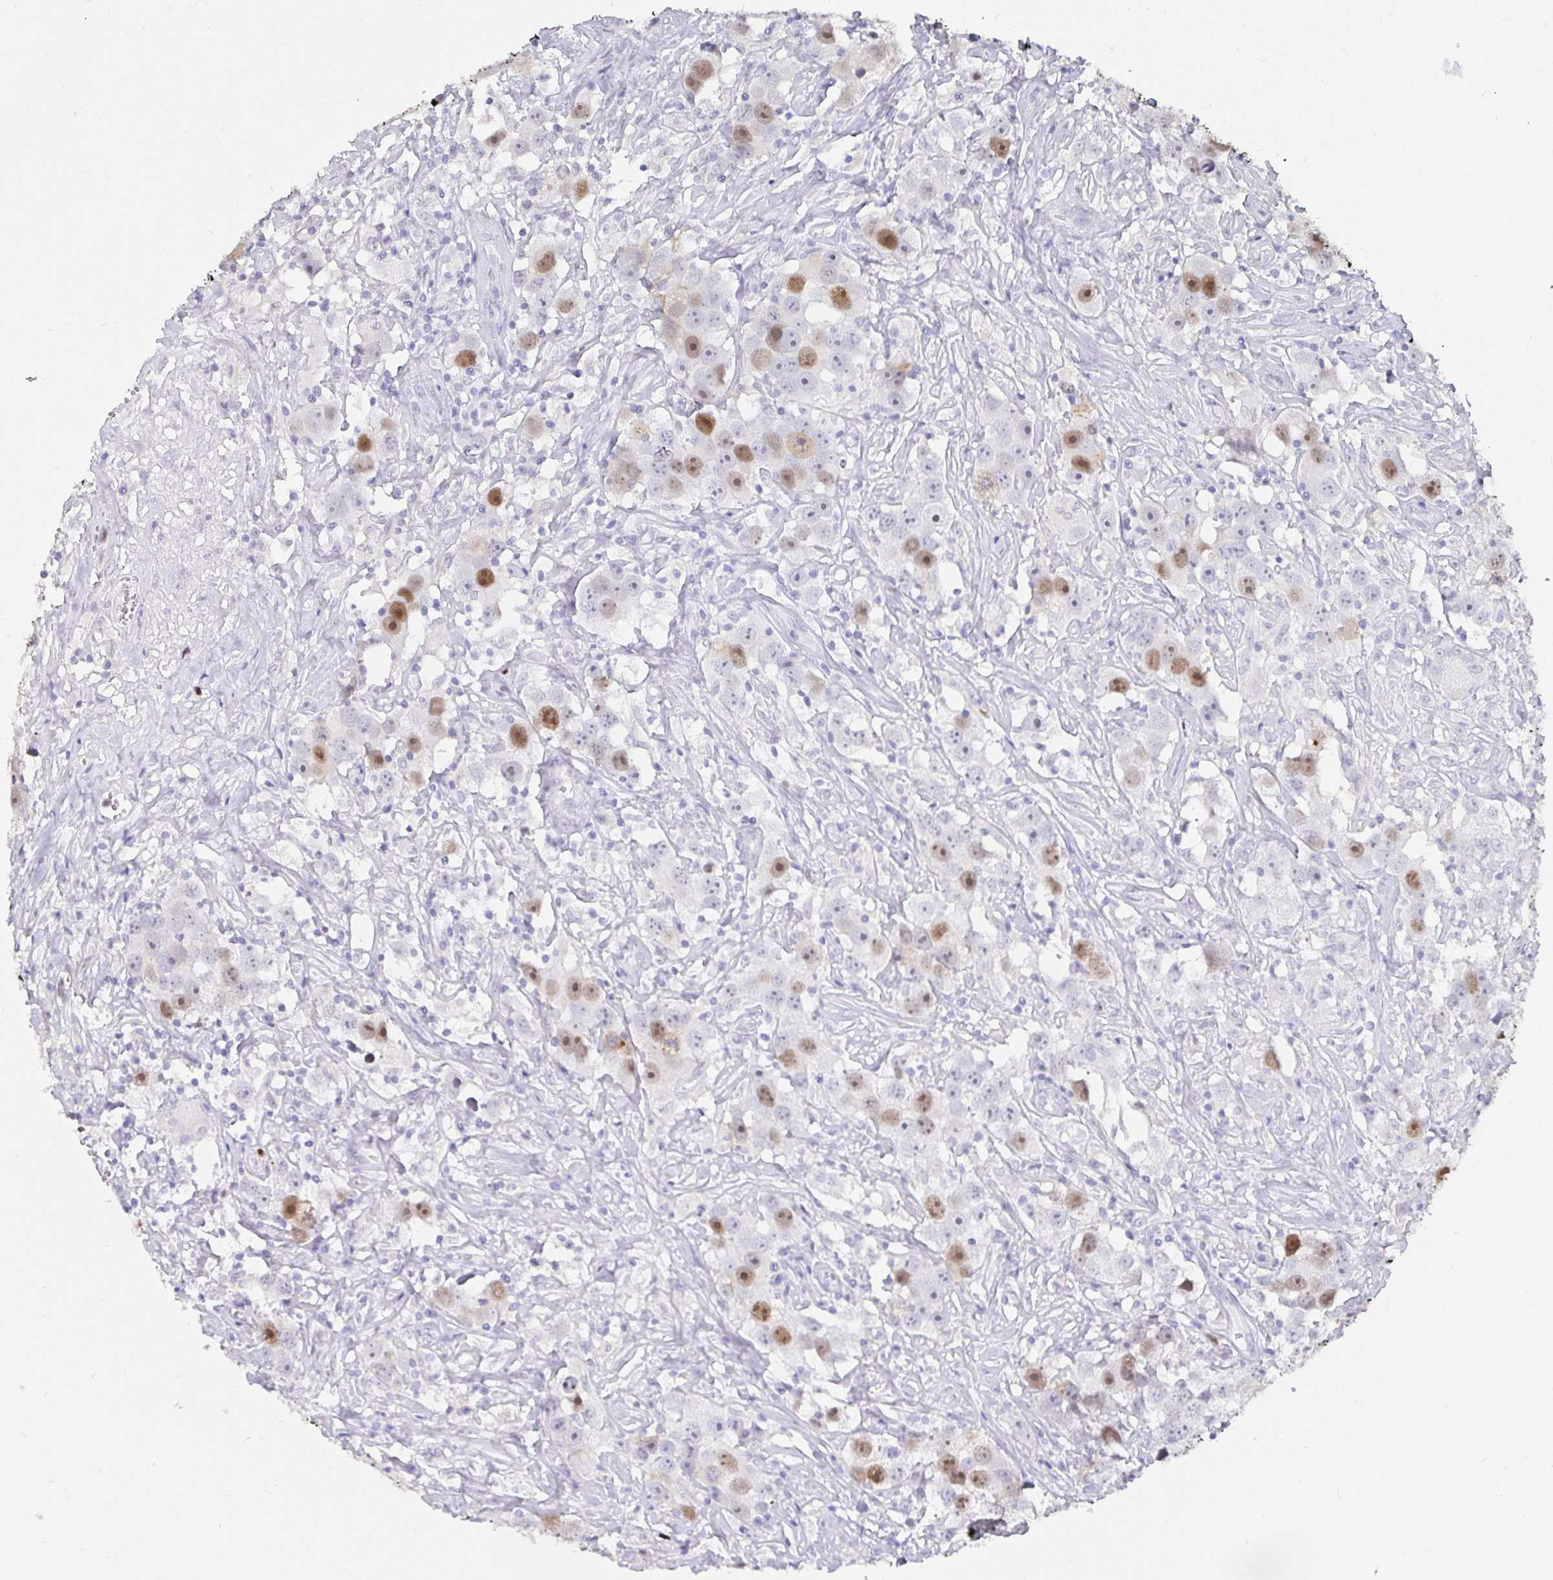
{"staining": {"intensity": "moderate", "quantity": "25%-75%", "location": "nuclear"}, "tissue": "testis cancer", "cell_type": "Tumor cells", "image_type": "cancer", "snomed": [{"axis": "morphology", "description": "Seminoma, NOS"}, {"axis": "topography", "description": "Testis"}], "caption": "About 25%-75% of tumor cells in human testis seminoma show moderate nuclear protein staining as visualized by brown immunohistochemical staining.", "gene": "ANLN", "patient": {"sex": "male", "age": 49}}